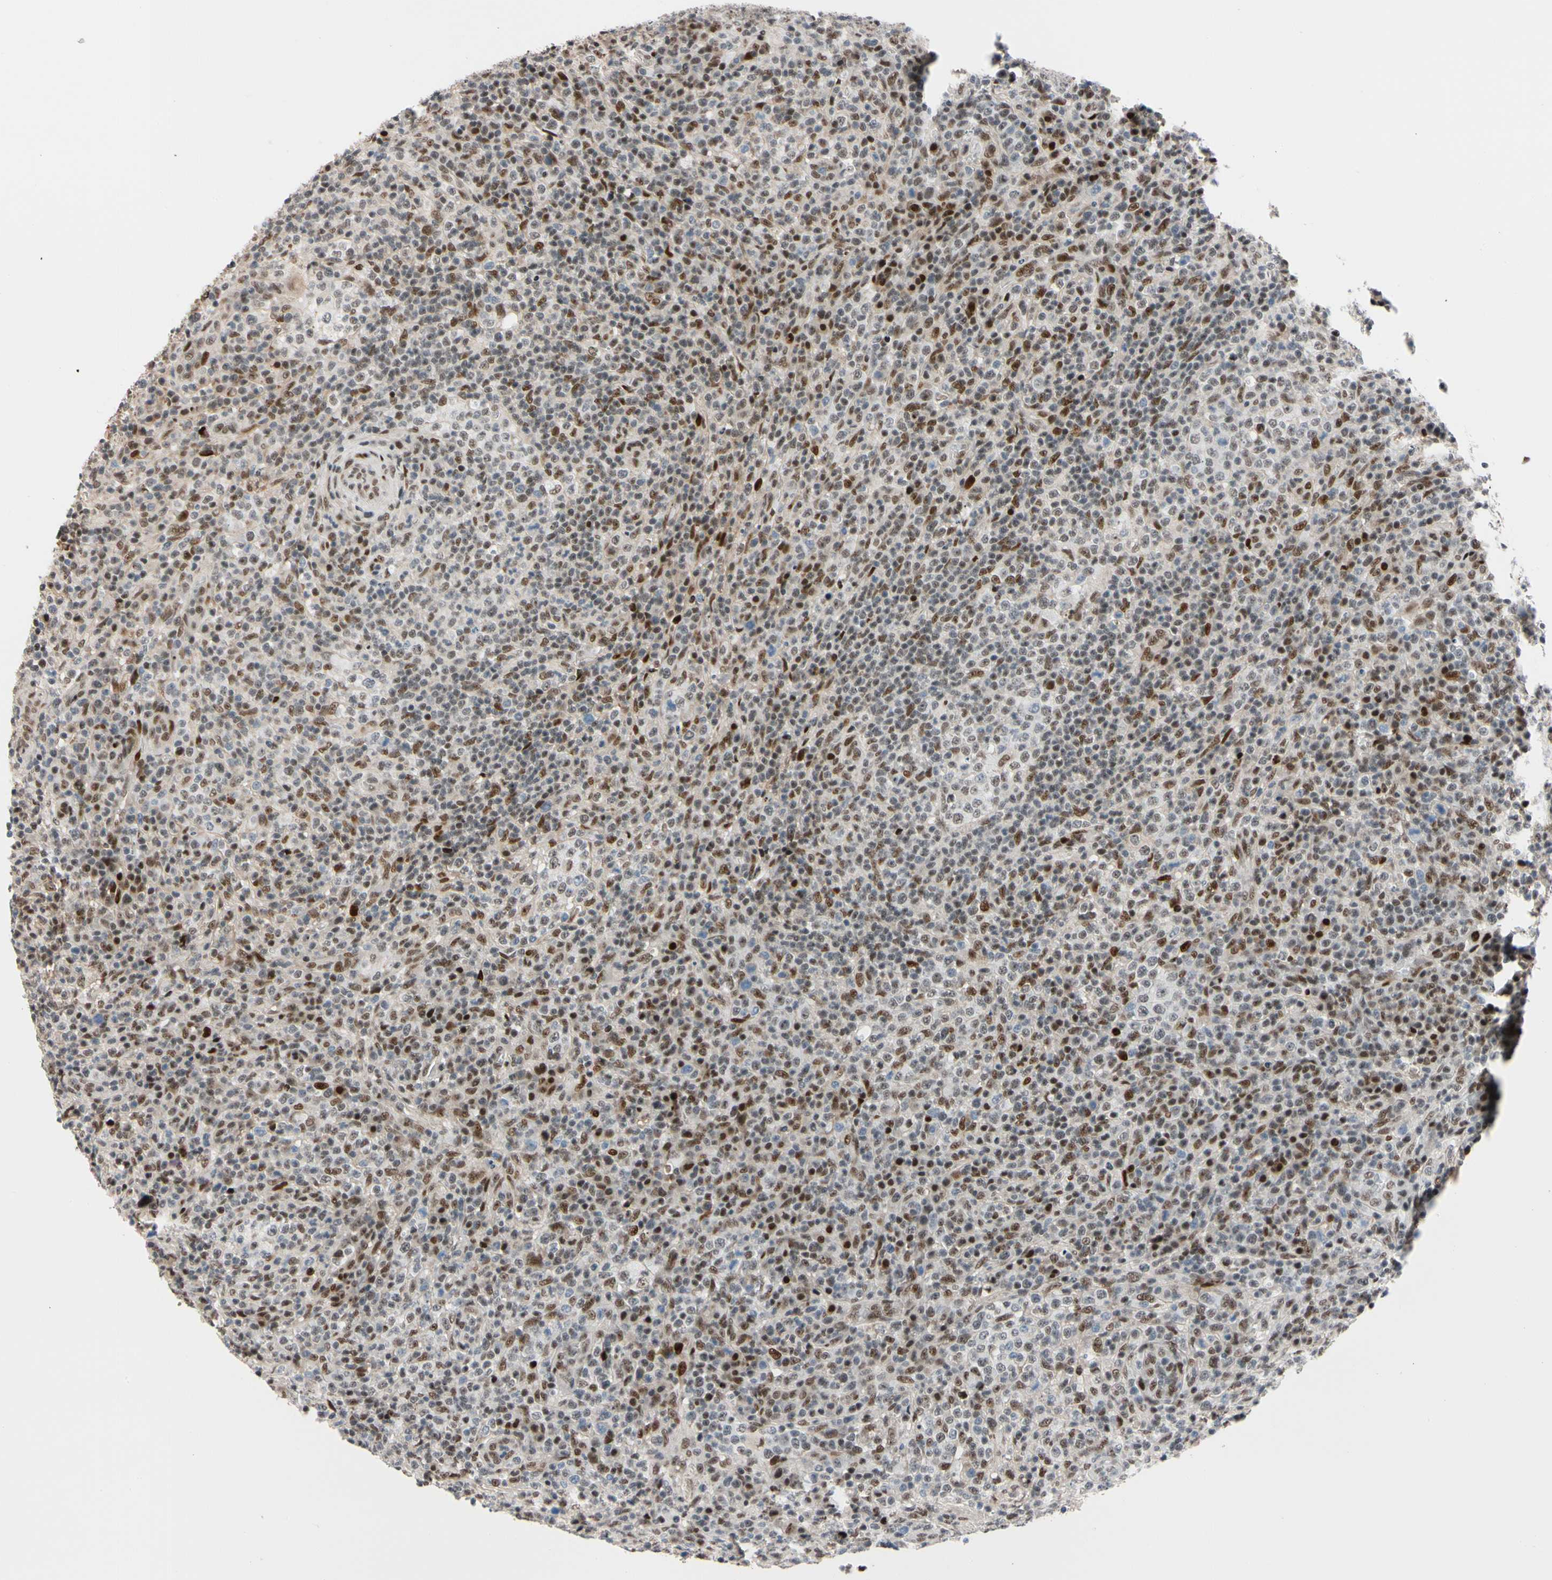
{"staining": {"intensity": "moderate", "quantity": "25%-75%", "location": "nuclear"}, "tissue": "lymphoma", "cell_type": "Tumor cells", "image_type": "cancer", "snomed": [{"axis": "morphology", "description": "Malignant lymphoma, non-Hodgkin's type, High grade"}, {"axis": "topography", "description": "Lymph node"}], "caption": "This histopathology image displays immunohistochemistry (IHC) staining of human lymphoma, with medium moderate nuclear expression in approximately 25%-75% of tumor cells.", "gene": "FOXO3", "patient": {"sex": "female", "age": 76}}